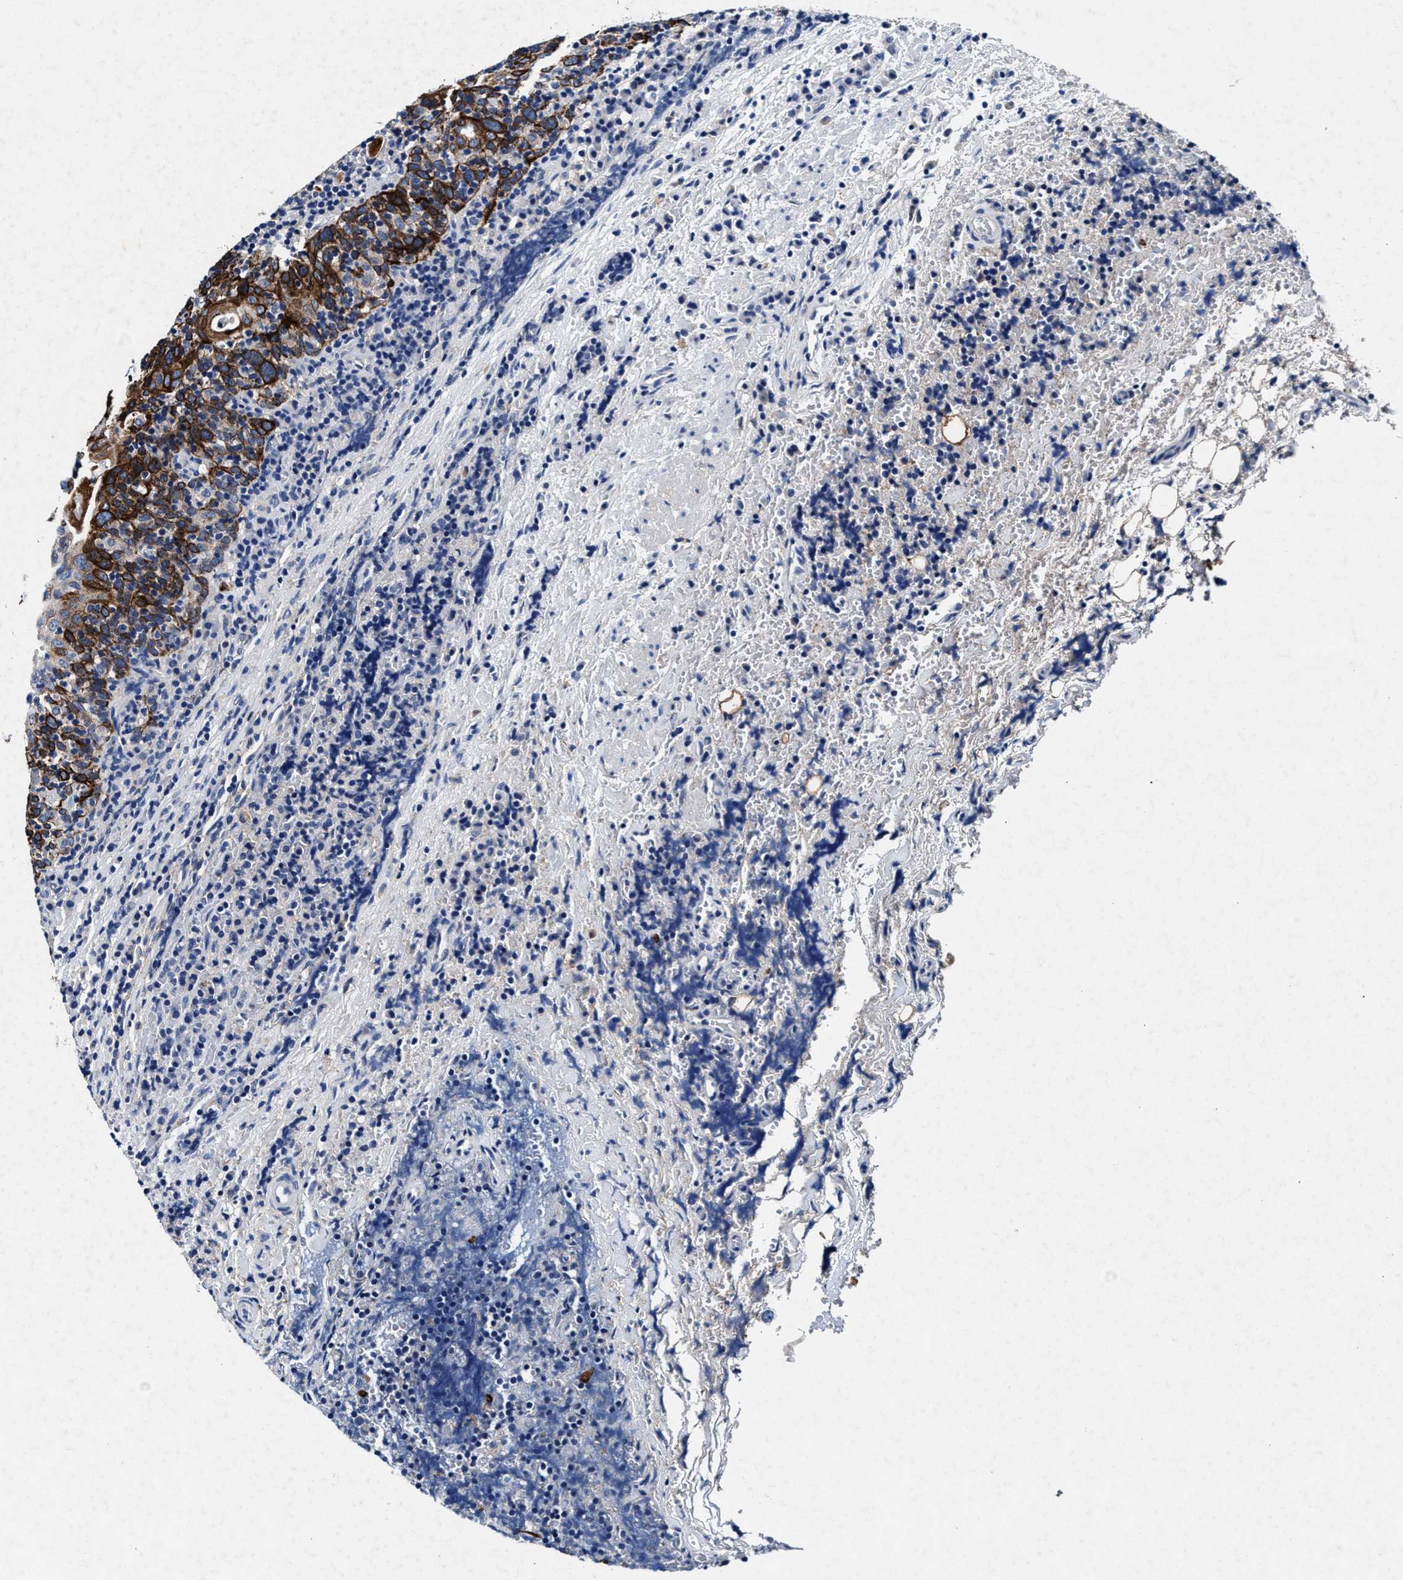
{"staining": {"intensity": "strong", "quantity": "25%-75%", "location": "cytoplasmic/membranous"}, "tissue": "head and neck cancer", "cell_type": "Tumor cells", "image_type": "cancer", "snomed": [{"axis": "morphology", "description": "Squamous cell carcinoma, NOS"}, {"axis": "morphology", "description": "Squamous cell carcinoma, metastatic, NOS"}, {"axis": "topography", "description": "Lymph node"}, {"axis": "topography", "description": "Head-Neck"}], "caption": "A micrograph of head and neck squamous cell carcinoma stained for a protein exhibits strong cytoplasmic/membranous brown staining in tumor cells. (DAB = brown stain, brightfield microscopy at high magnification).", "gene": "SLC8A1", "patient": {"sex": "male", "age": 62}}